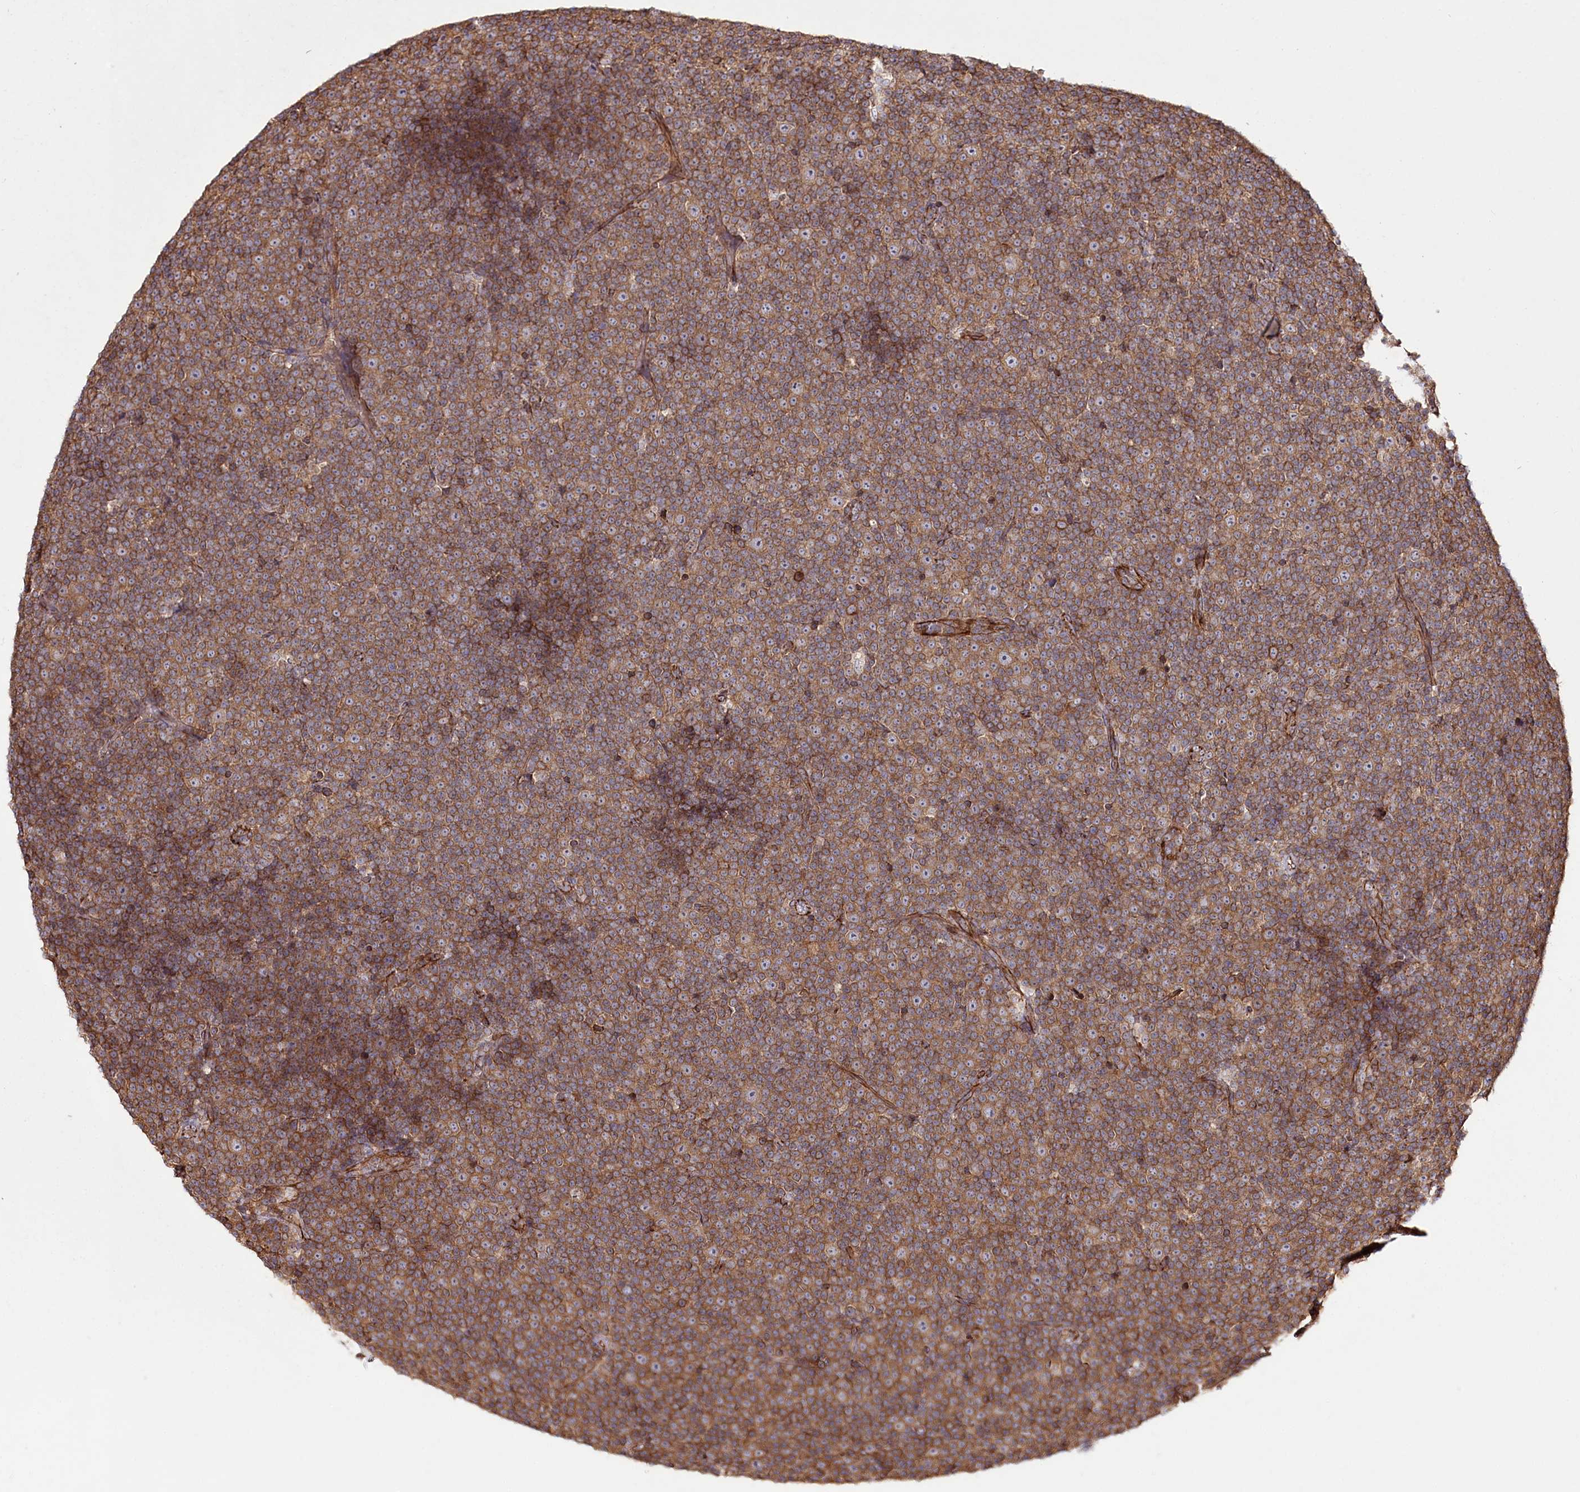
{"staining": {"intensity": "moderate", "quantity": ">75%", "location": "cytoplasmic/membranous"}, "tissue": "lymphoma", "cell_type": "Tumor cells", "image_type": "cancer", "snomed": [{"axis": "morphology", "description": "Malignant lymphoma, non-Hodgkin's type, Low grade"}, {"axis": "topography", "description": "Lymph node"}], "caption": "A brown stain shows moderate cytoplasmic/membranous expression of a protein in human lymphoma tumor cells.", "gene": "DHX29", "patient": {"sex": "female", "age": 67}}